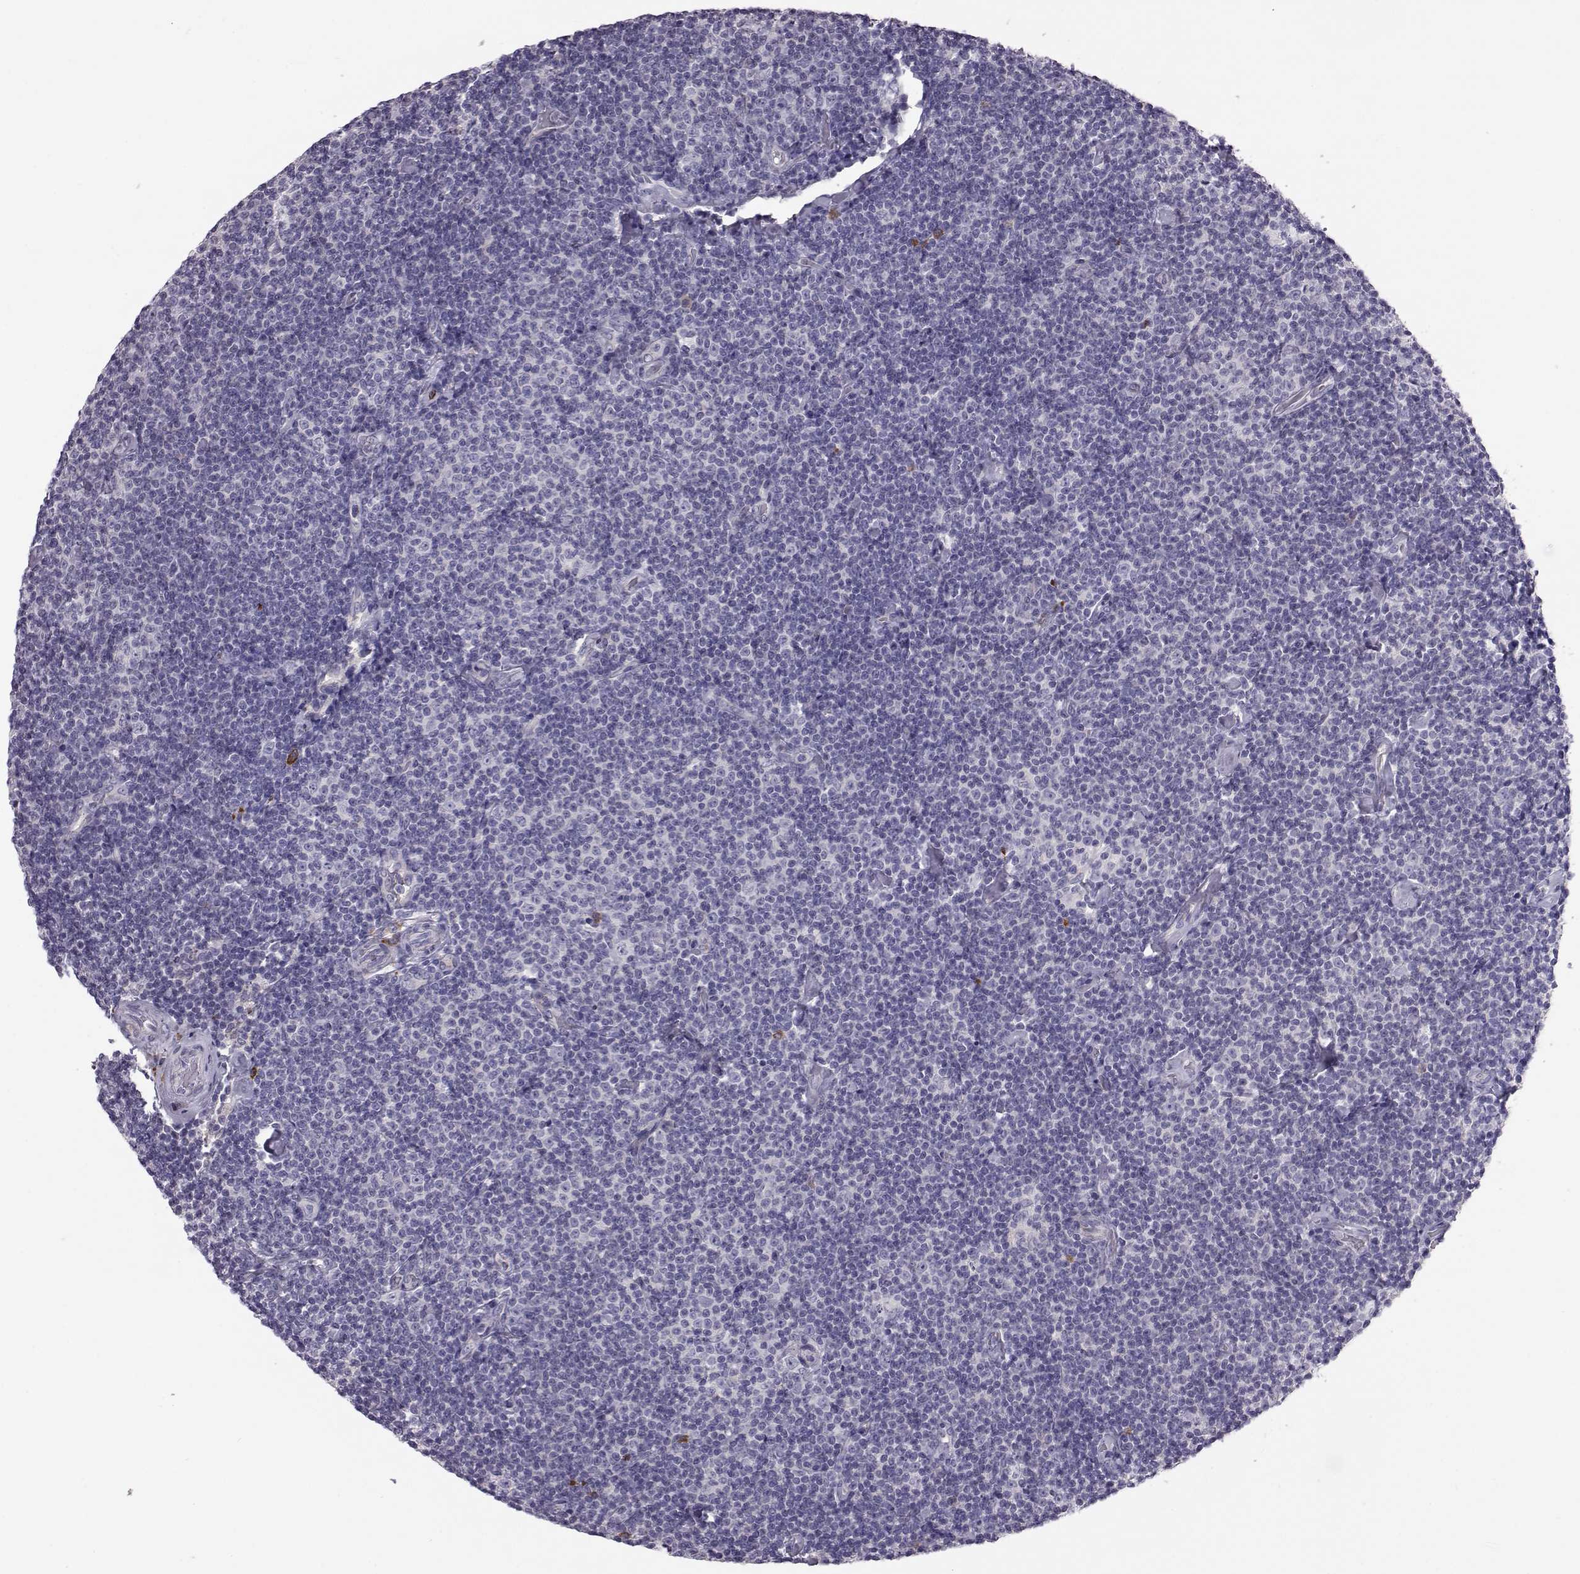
{"staining": {"intensity": "negative", "quantity": "none", "location": "none"}, "tissue": "lymphoma", "cell_type": "Tumor cells", "image_type": "cancer", "snomed": [{"axis": "morphology", "description": "Malignant lymphoma, non-Hodgkin's type, Low grade"}, {"axis": "topography", "description": "Lymph node"}], "caption": "The image displays no significant expression in tumor cells of lymphoma.", "gene": "ADGRG5", "patient": {"sex": "male", "age": 81}}